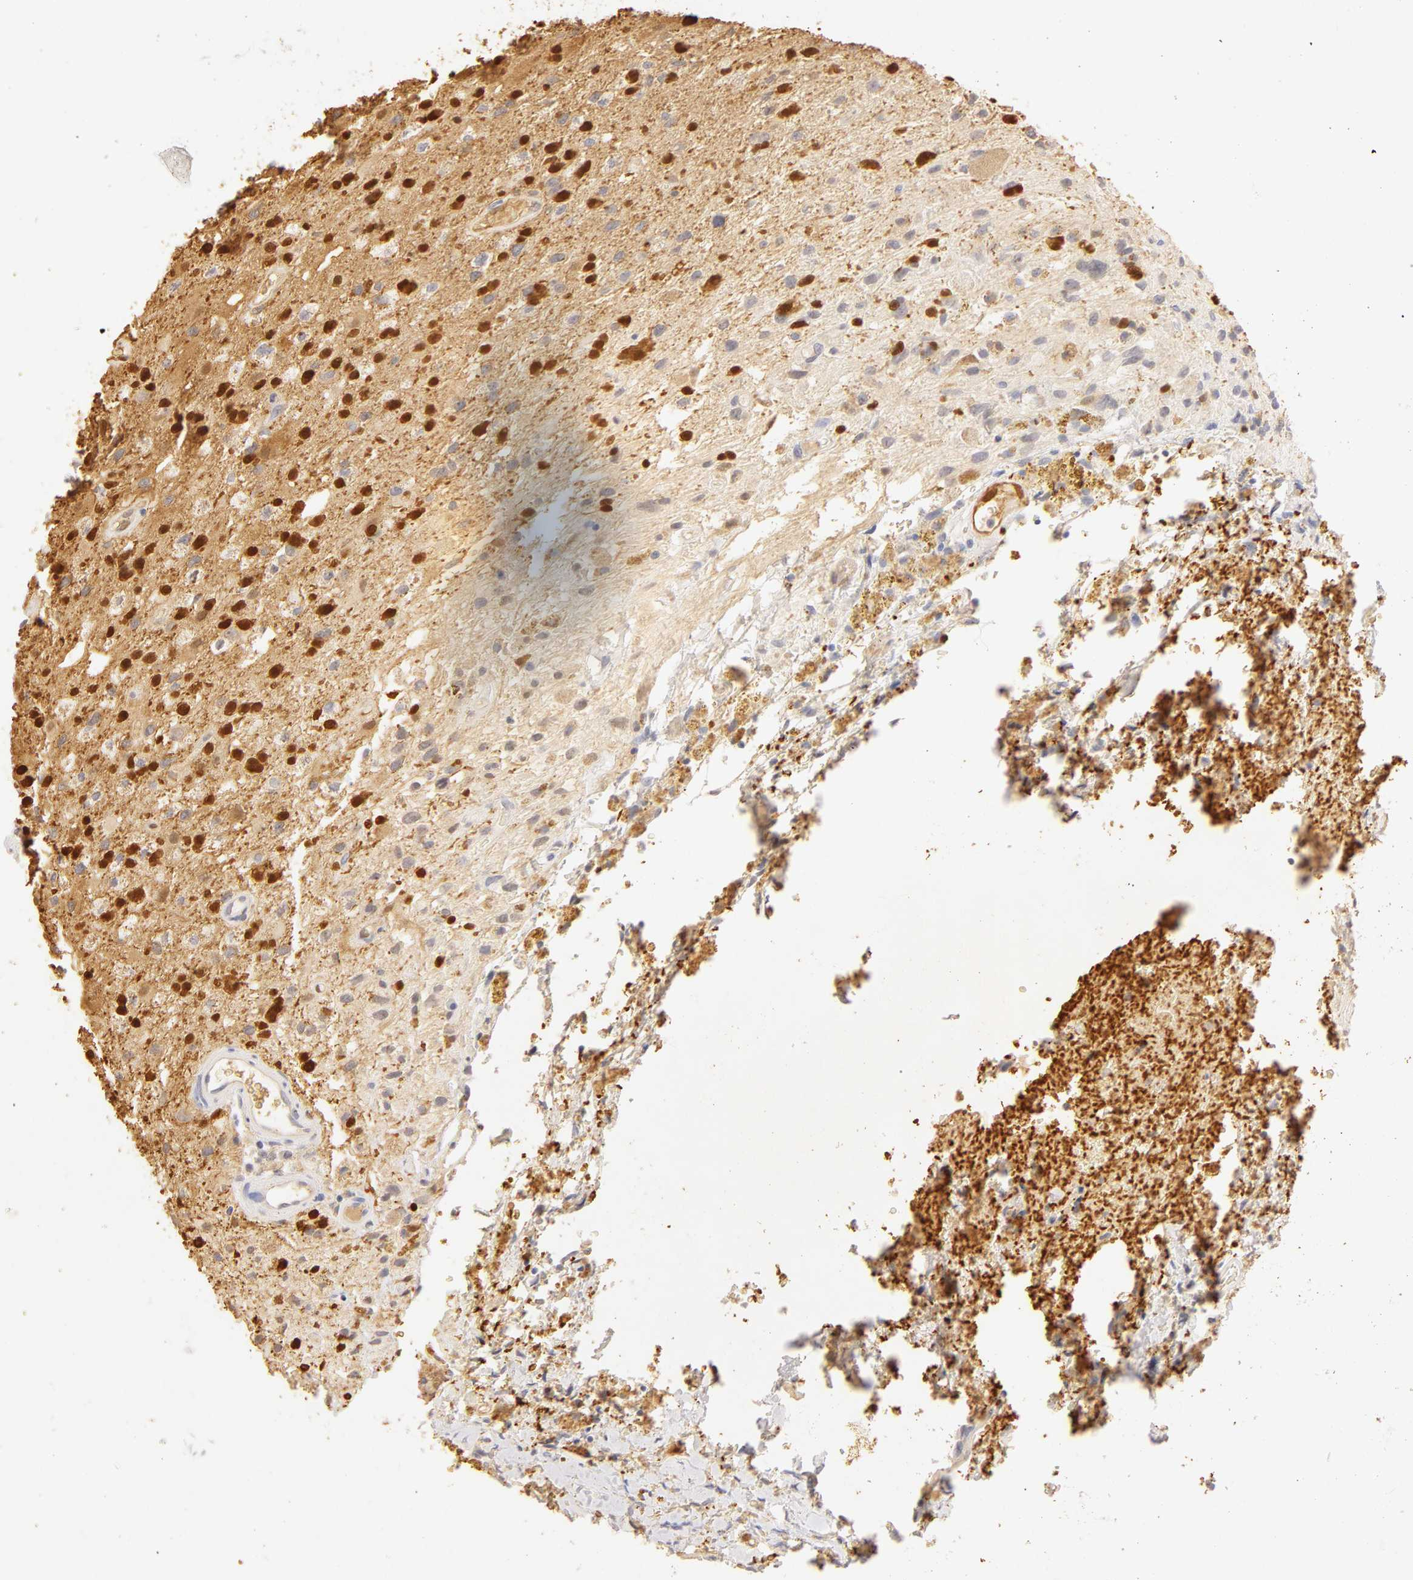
{"staining": {"intensity": "moderate", "quantity": ">75%", "location": "nuclear"}, "tissue": "glioma", "cell_type": "Tumor cells", "image_type": "cancer", "snomed": [{"axis": "morphology", "description": "Glioma, malignant, High grade"}, {"axis": "topography", "description": "Brain"}], "caption": "A brown stain labels moderate nuclear positivity of a protein in malignant high-grade glioma tumor cells.", "gene": "CA2", "patient": {"sex": "male", "age": 48}}